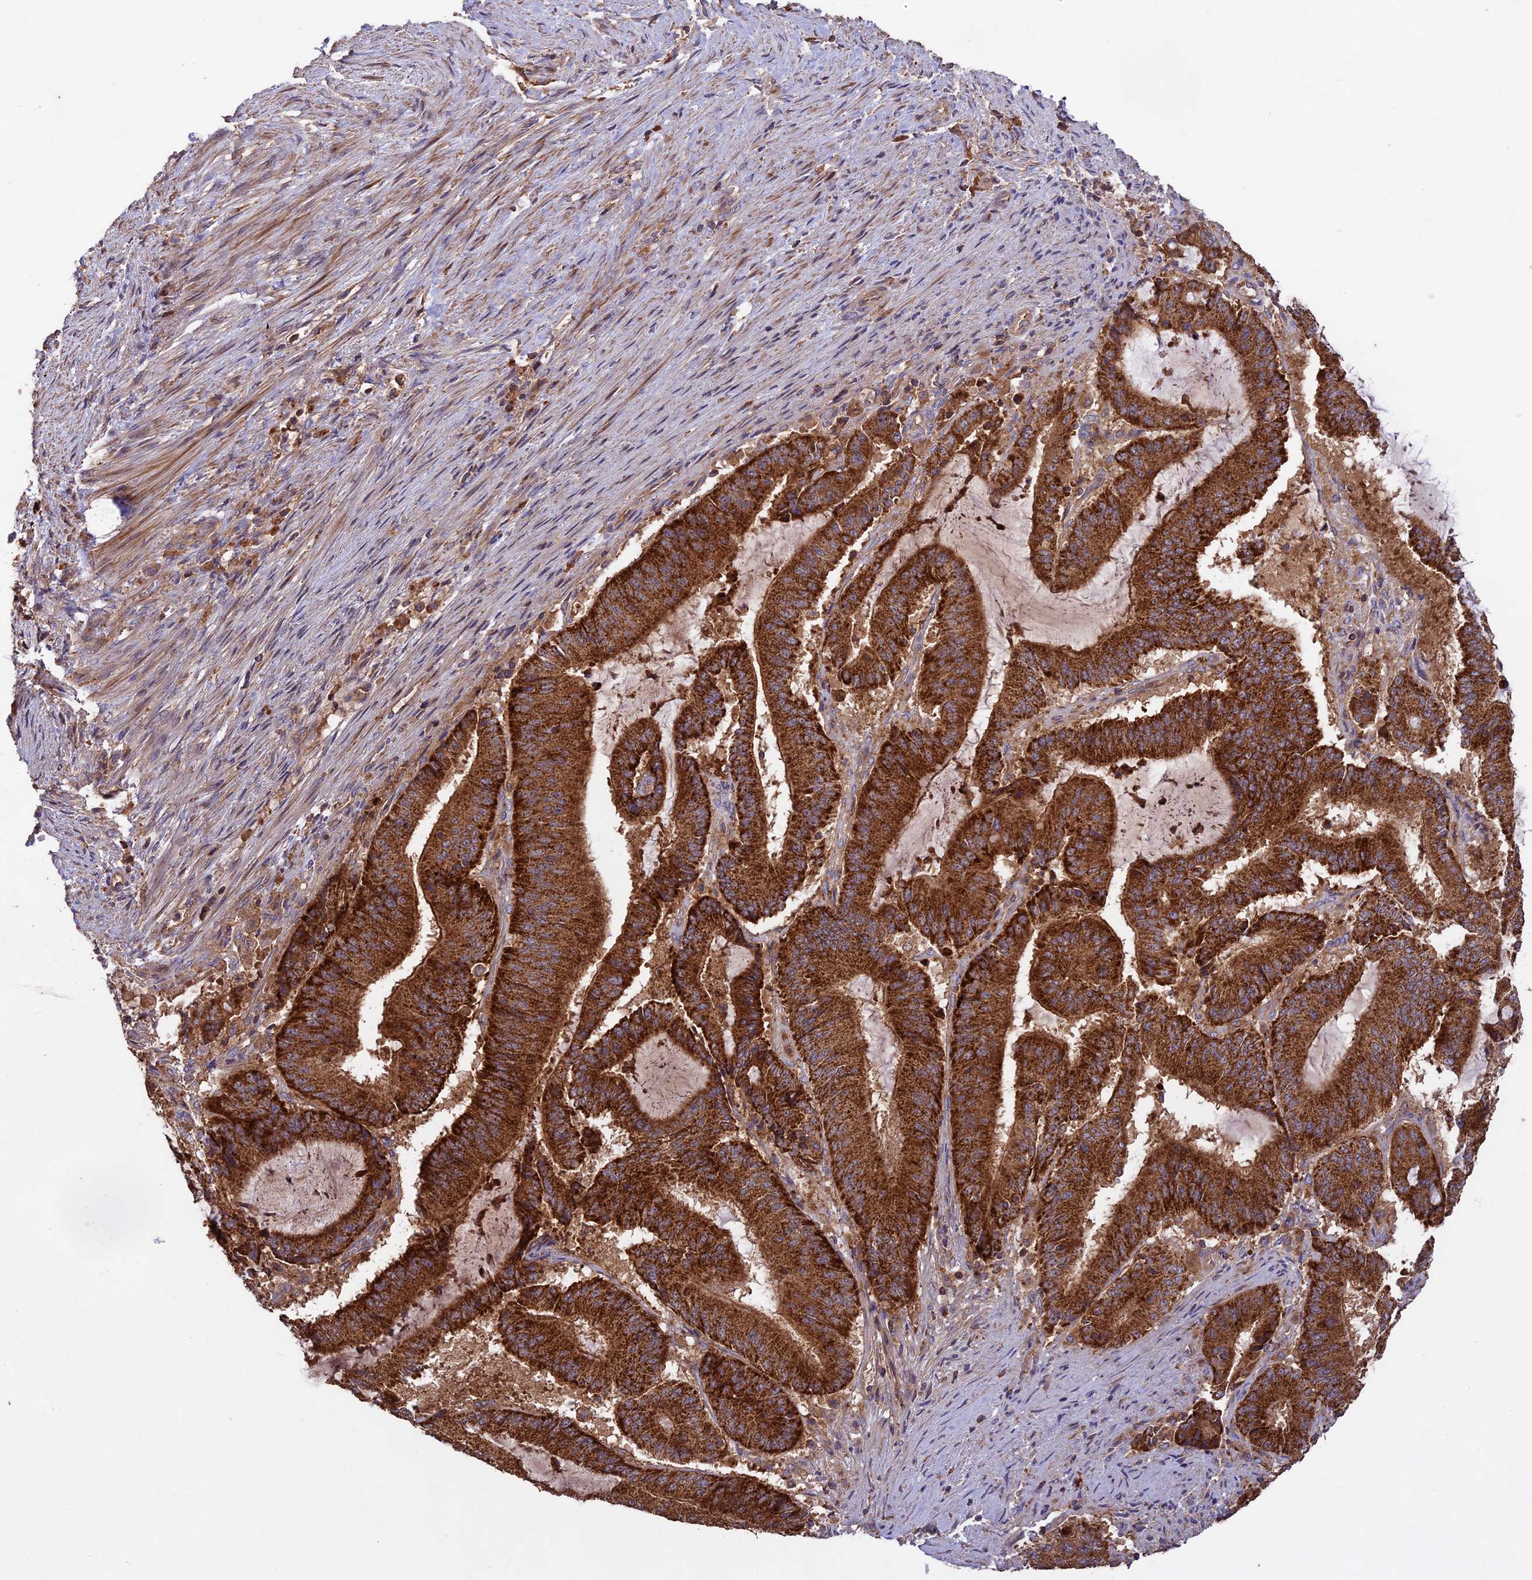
{"staining": {"intensity": "strong", "quantity": ">75%", "location": "cytoplasmic/membranous"}, "tissue": "liver cancer", "cell_type": "Tumor cells", "image_type": "cancer", "snomed": [{"axis": "morphology", "description": "Normal tissue, NOS"}, {"axis": "morphology", "description": "Cholangiocarcinoma"}, {"axis": "topography", "description": "Liver"}, {"axis": "topography", "description": "Peripheral nerve tissue"}], "caption": "Liver cancer (cholangiocarcinoma) was stained to show a protein in brown. There is high levels of strong cytoplasmic/membranous expression in about >75% of tumor cells. (IHC, brightfield microscopy, high magnification).", "gene": "NUDT8", "patient": {"sex": "female", "age": 73}}